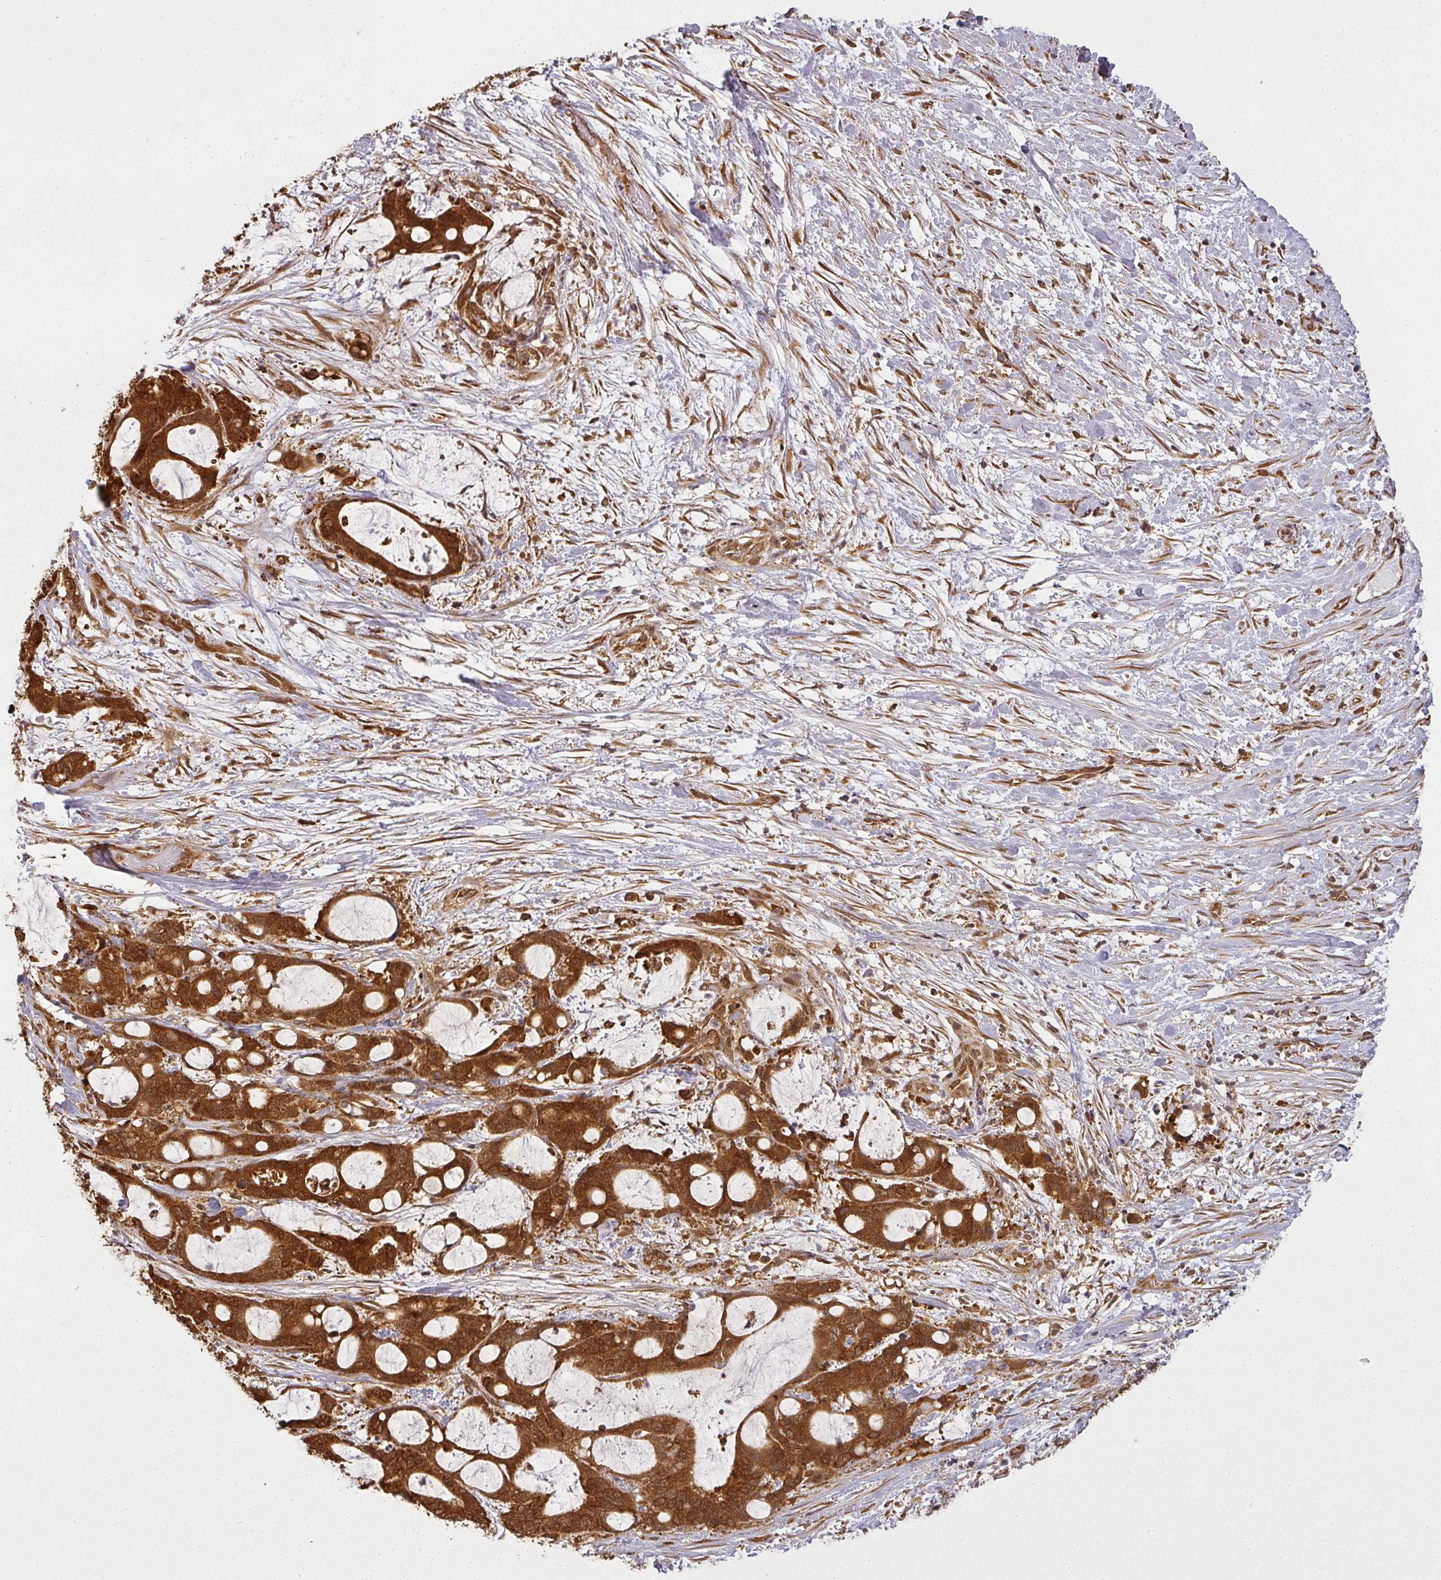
{"staining": {"intensity": "strong", "quantity": ">75%", "location": "cytoplasmic/membranous"}, "tissue": "liver cancer", "cell_type": "Tumor cells", "image_type": "cancer", "snomed": [{"axis": "morphology", "description": "Normal tissue, NOS"}, {"axis": "morphology", "description": "Cholangiocarcinoma"}, {"axis": "topography", "description": "Liver"}, {"axis": "topography", "description": "Peripheral nerve tissue"}], "caption": "This photomicrograph exhibits immunohistochemistry staining of cholangiocarcinoma (liver), with high strong cytoplasmic/membranous positivity in about >75% of tumor cells.", "gene": "PPP6R3", "patient": {"sex": "female", "age": 73}}